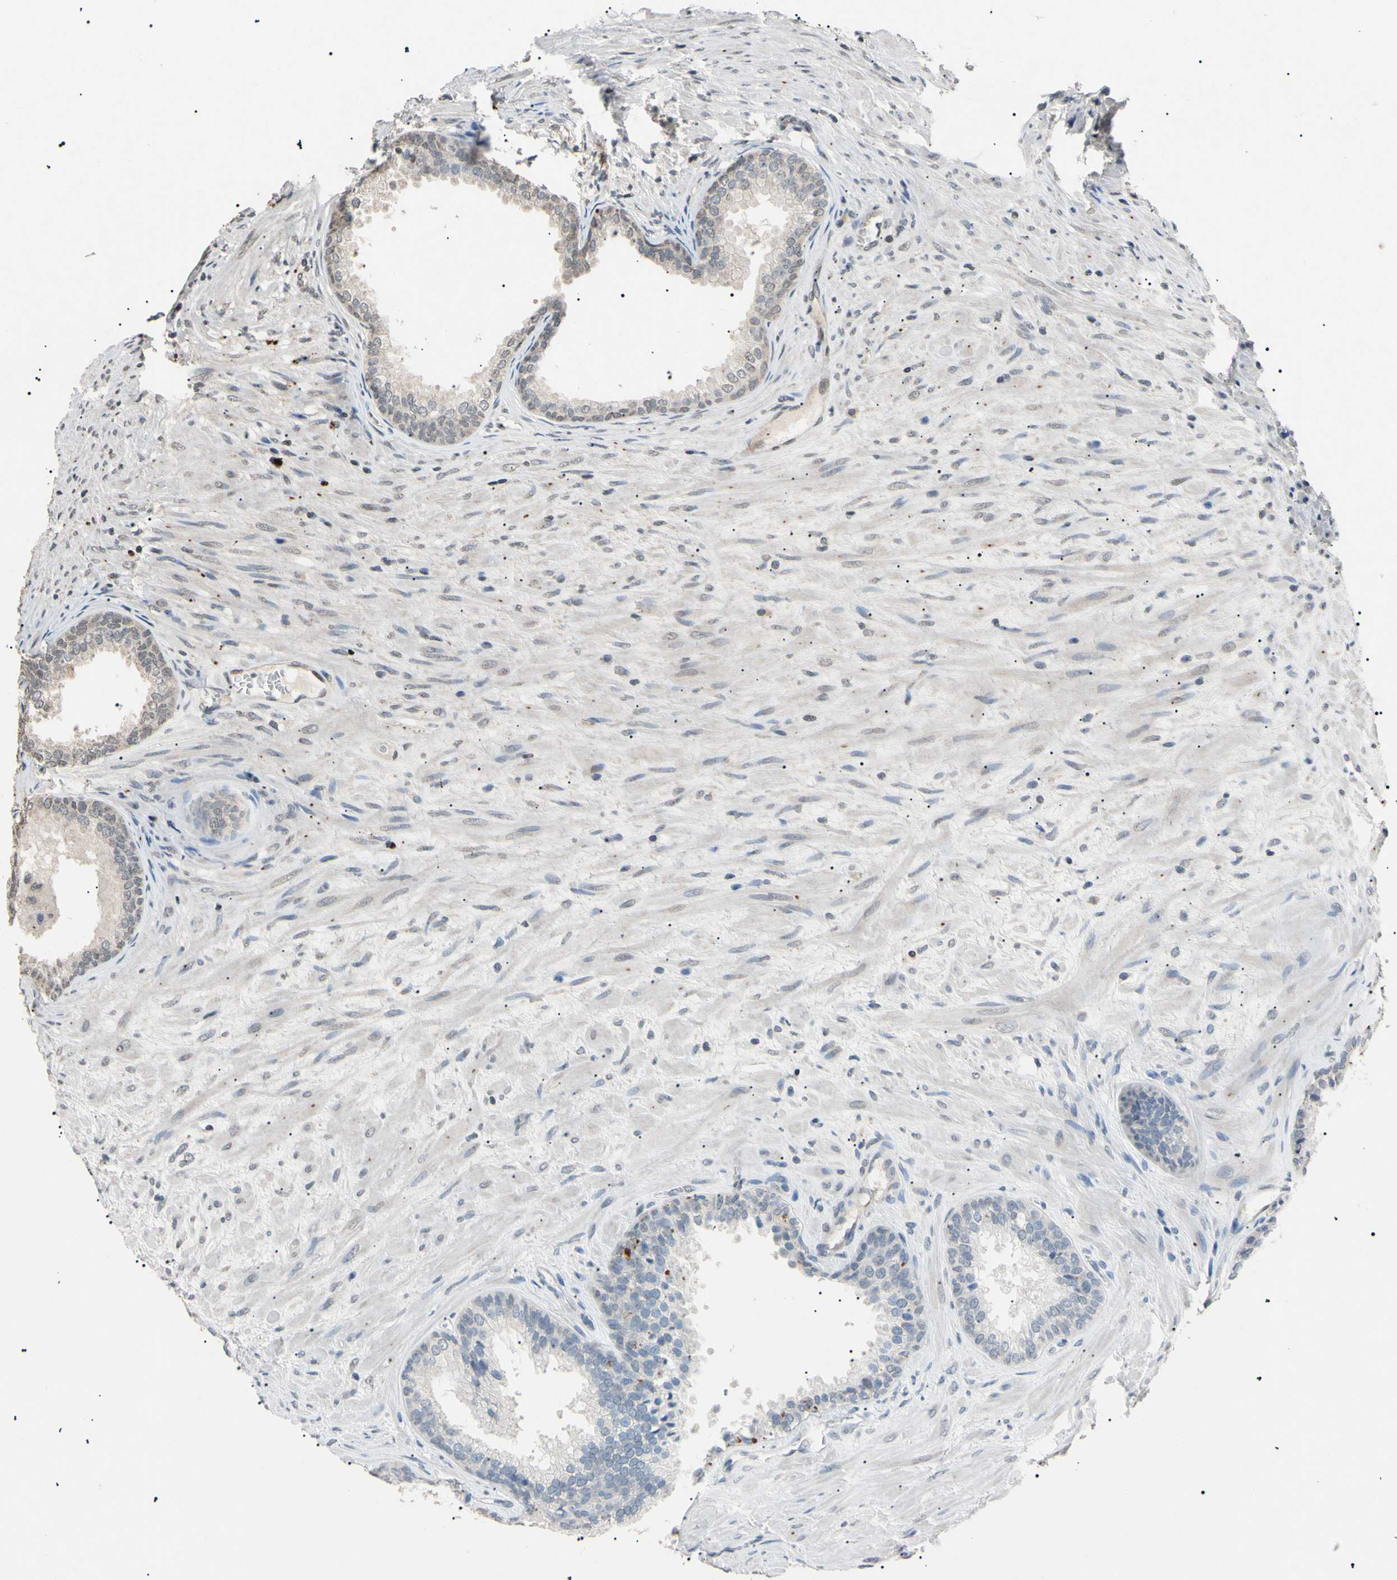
{"staining": {"intensity": "negative", "quantity": "none", "location": "none"}, "tissue": "prostate", "cell_type": "Glandular cells", "image_type": "normal", "snomed": [{"axis": "morphology", "description": "Normal tissue, NOS"}, {"axis": "topography", "description": "Prostate"}], "caption": "IHC histopathology image of normal human prostate stained for a protein (brown), which shows no positivity in glandular cells.", "gene": "CGB3", "patient": {"sex": "male", "age": 76}}